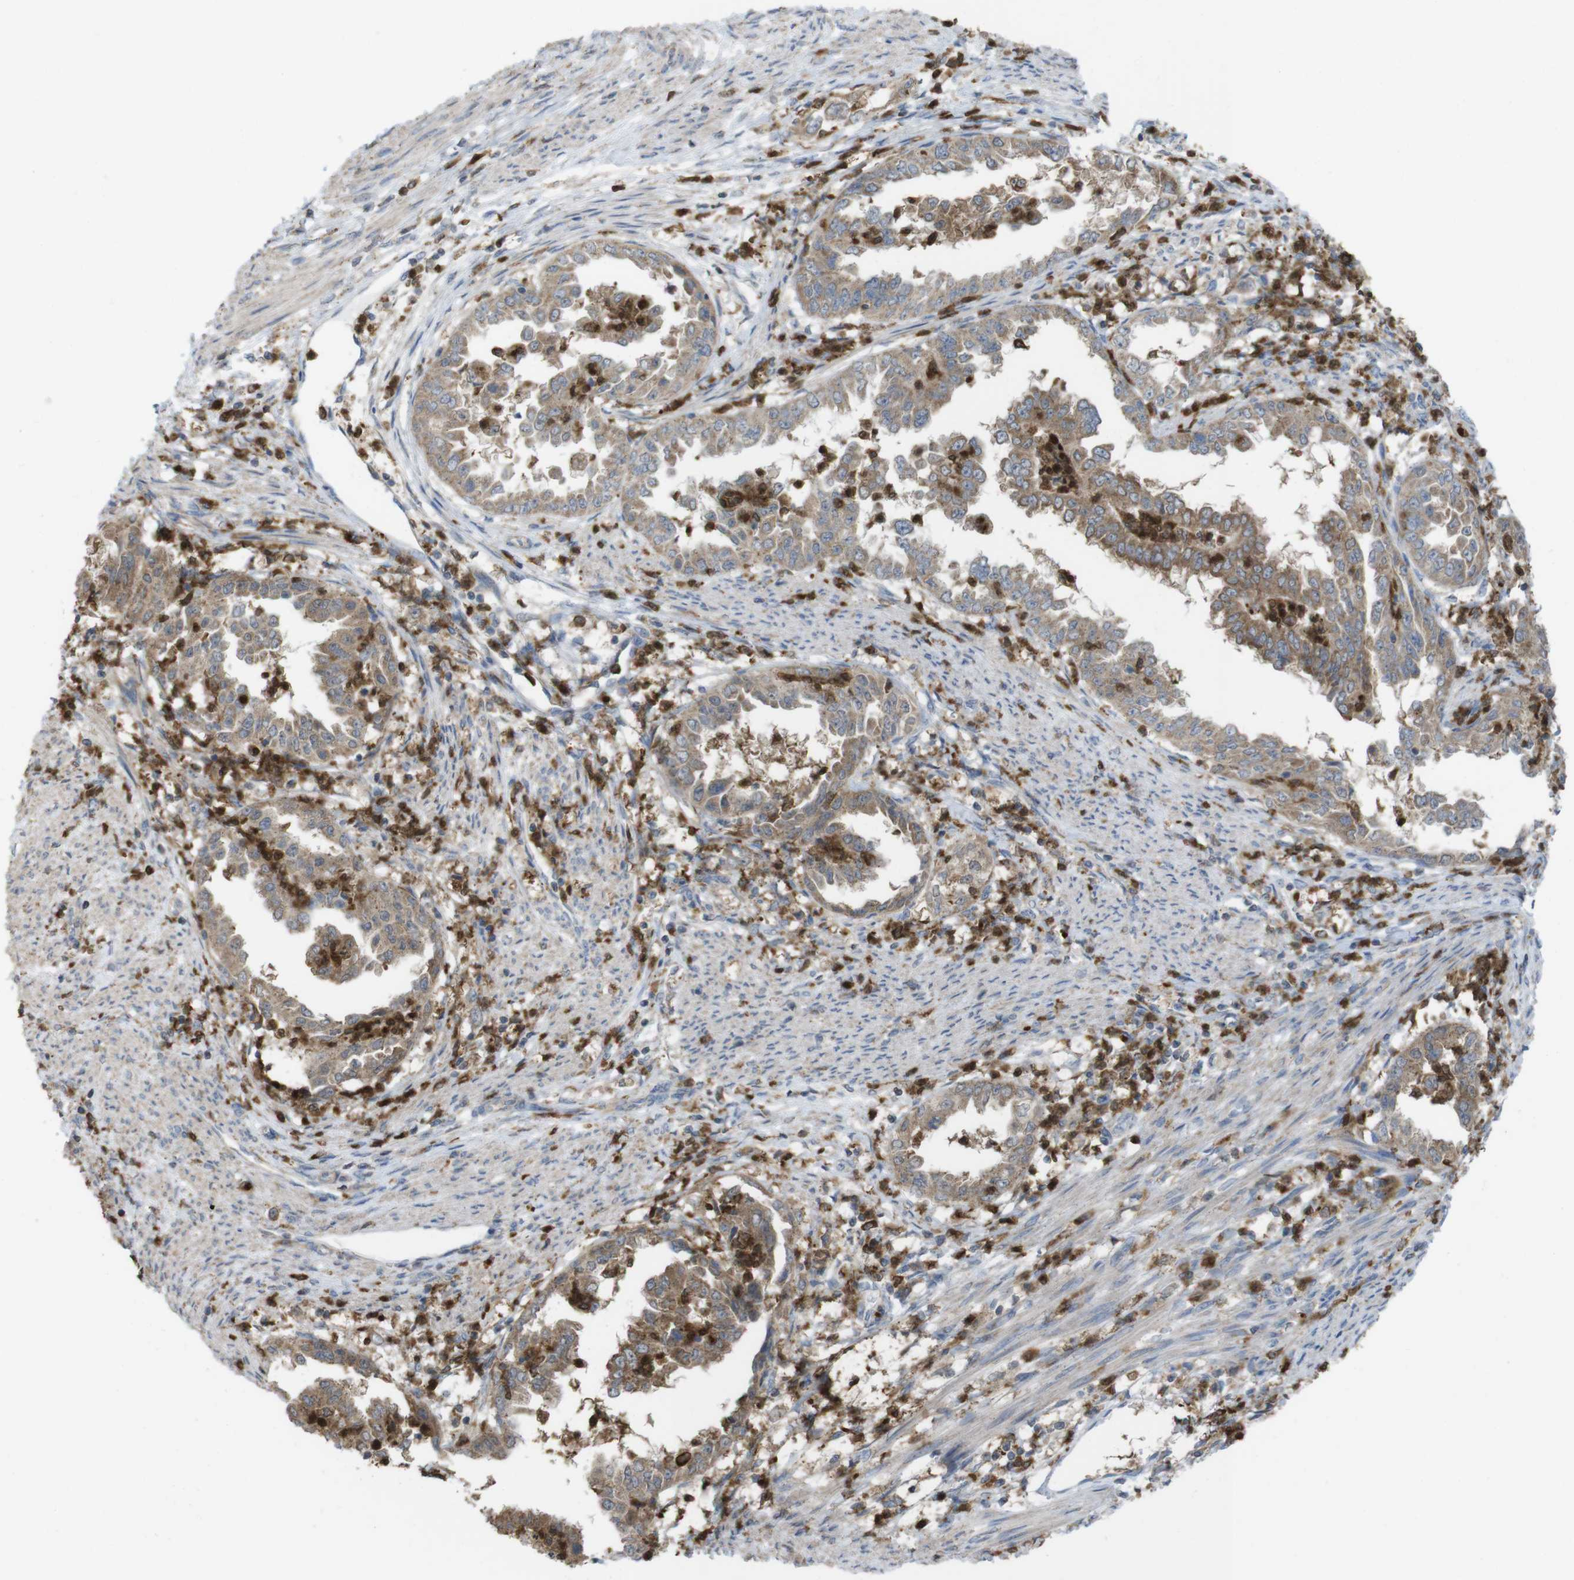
{"staining": {"intensity": "moderate", "quantity": ">75%", "location": "cytoplasmic/membranous"}, "tissue": "endometrial cancer", "cell_type": "Tumor cells", "image_type": "cancer", "snomed": [{"axis": "morphology", "description": "Adenocarcinoma, NOS"}, {"axis": "topography", "description": "Endometrium"}], "caption": "Tumor cells reveal medium levels of moderate cytoplasmic/membranous expression in about >75% of cells in human adenocarcinoma (endometrial). Using DAB (brown) and hematoxylin (blue) stains, captured at high magnification using brightfield microscopy.", "gene": "PRKCD", "patient": {"sex": "female", "age": 85}}